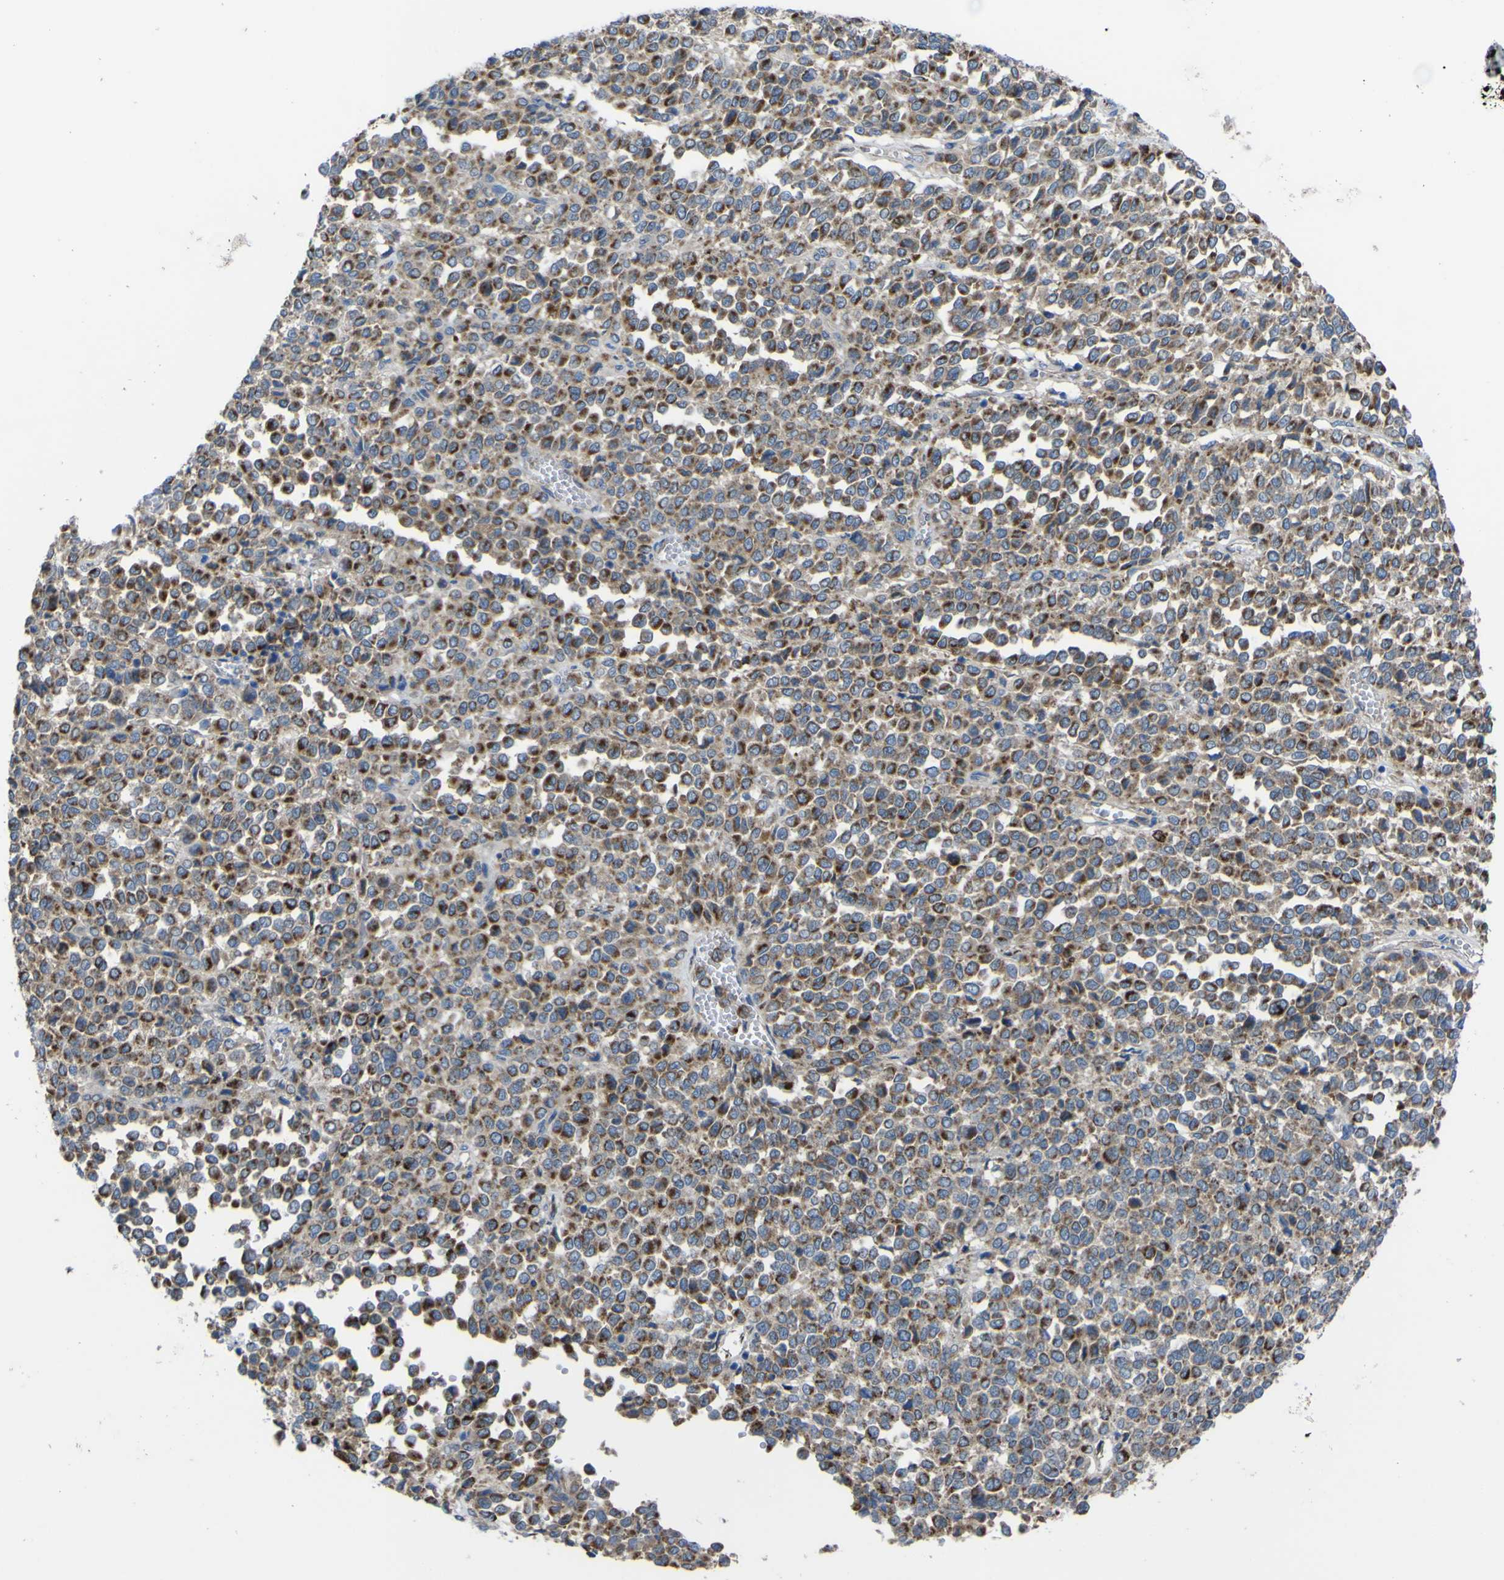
{"staining": {"intensity": "moderate", "quantity": ">75%", "location": "cytoplasmic/membranous"}, "tissue": "melanoma", "cell_type": "Tumor cells", "image_type": "cancer", "snomed": [{"axis": "morphology", "description": "Malignant melanoma, Metastatic site"}, {"axis": "topography", "description": "Pancreas"}], "caption": "DAB (3,3'-diaminobenzidine) immunohistochemical staining of melanoma reveals moderate cytoplasmic/membranous protein positivity in approximately >75% of tumor cells.", "gene": "CST3", "patient": {"sex": "female", "age": 30}}